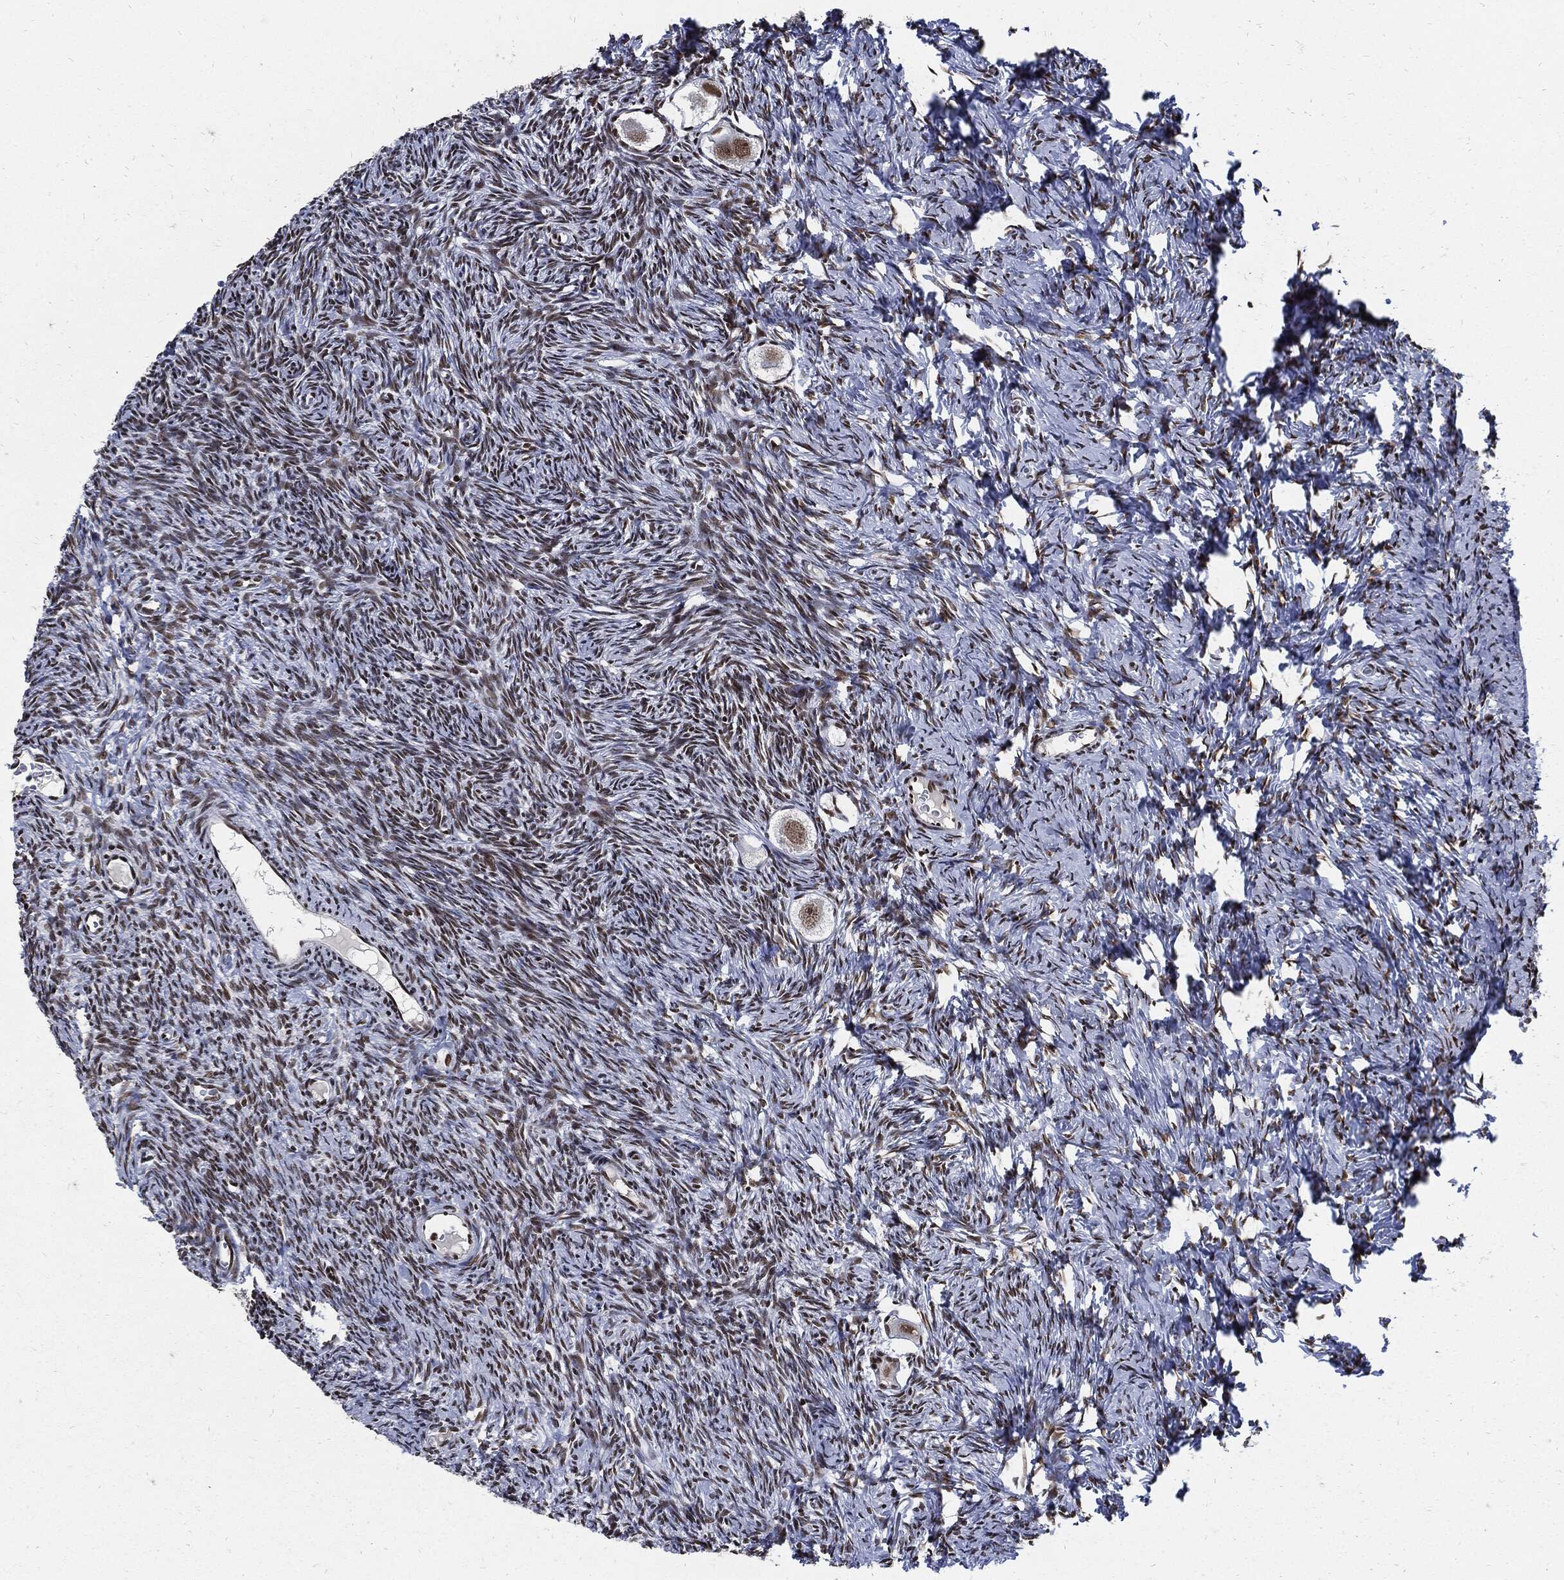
{"staining": {"intensity": "moderate", "quantity": ">75%", "location": "nuclear"}, "tissue": "ovary", "cell_type": "Follicle cells", "image_type": "normal", "snomed": [{"axis": "morphology", "description": "Normal tissue, NOS"}, {"axis": "topography", "description": "Ovary"}], "caption": "DAB (3,3'-diaminobenzidine) immunohistochemical staining of unremarkable human ovary displays moderate nuclear protein staining in about >75% of follicle cells. (DAB = brown stain, brightfield microscopy at high magnification).", "gene": "TERF2", "patient": {"sex": "female", "age": 27}}